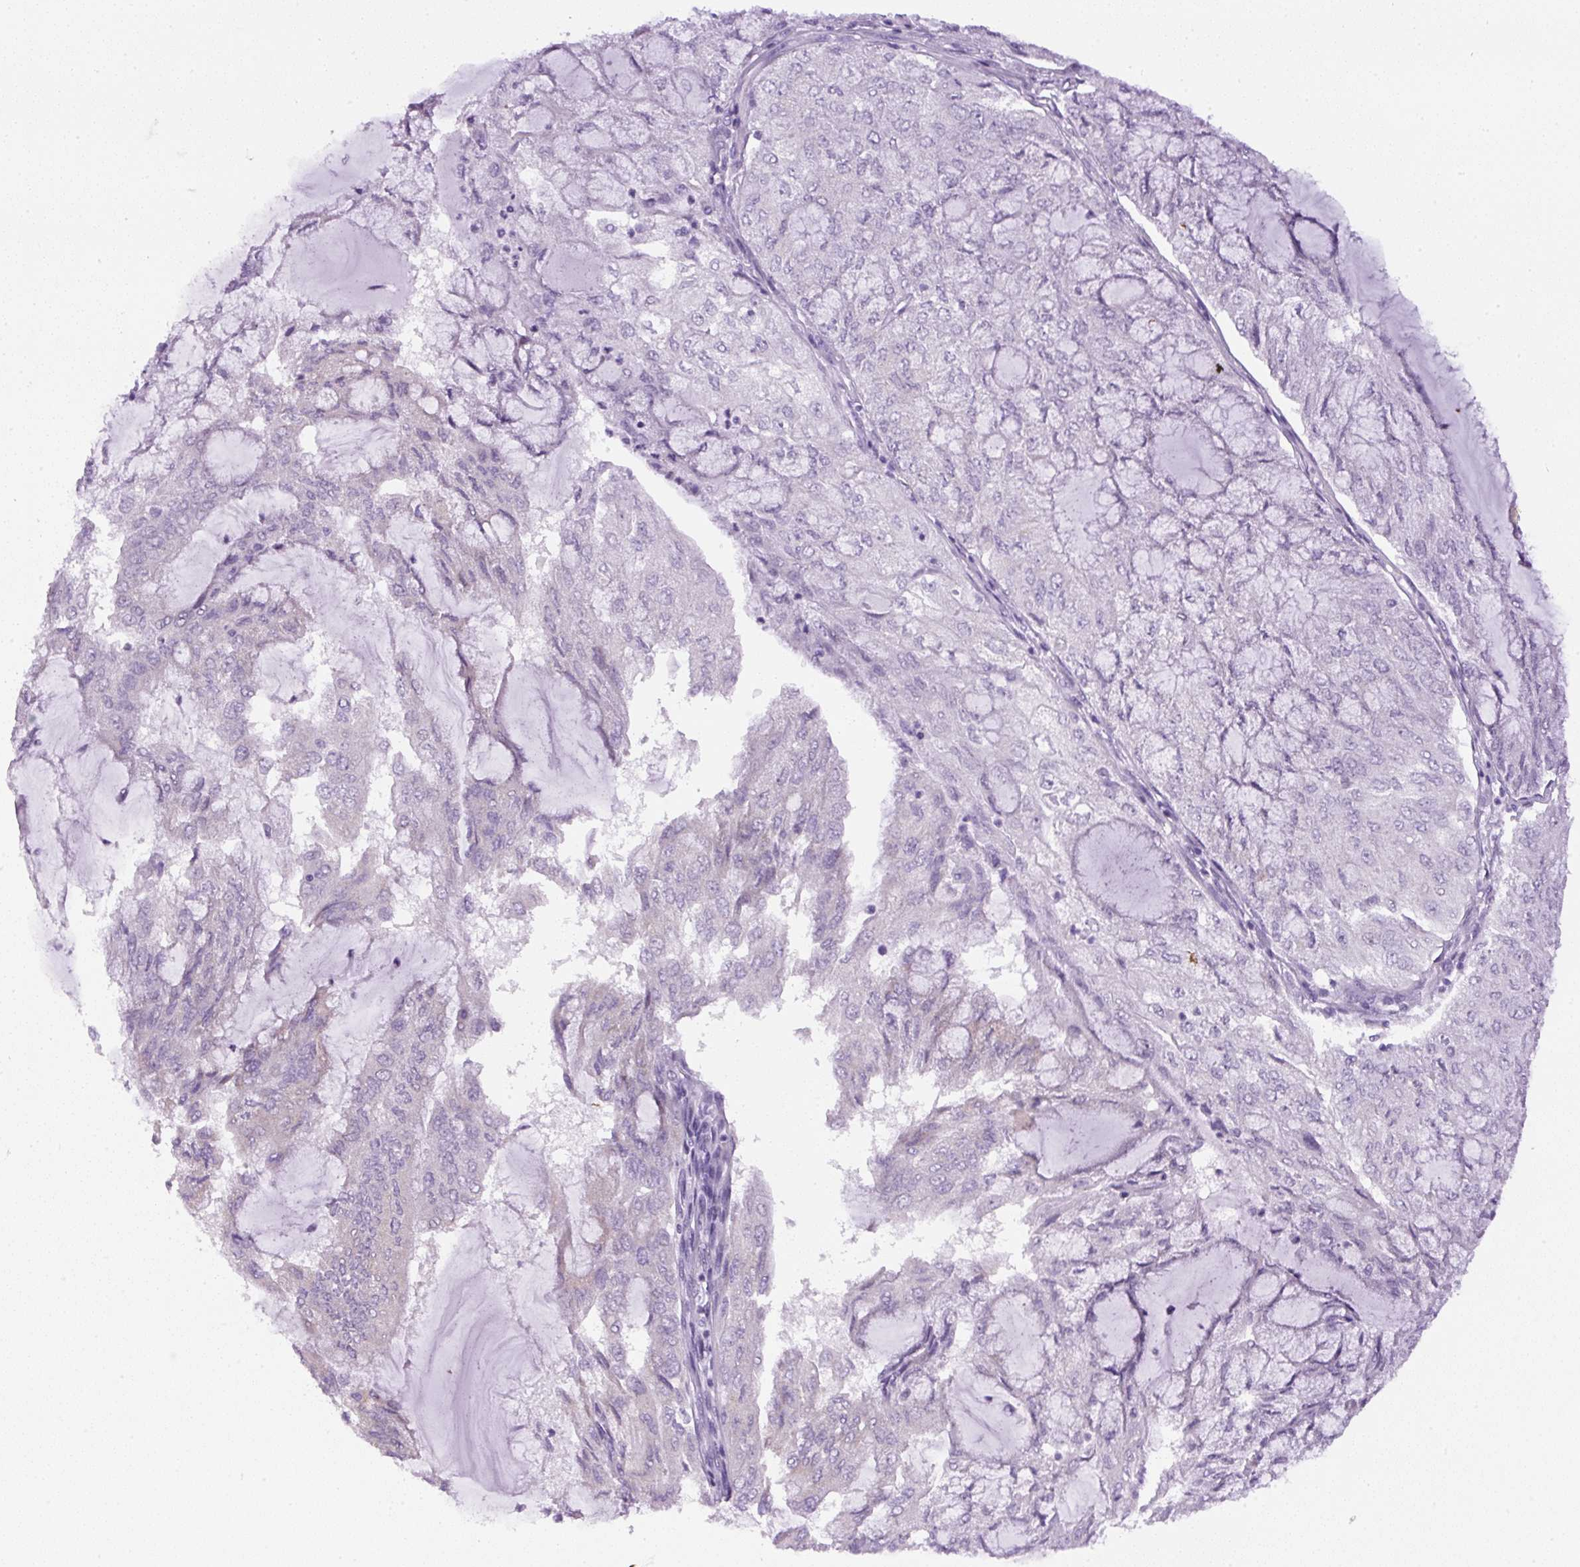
{"staining": {"intensity": "negative", "quantity": "none", "location": "none"}, "tissue": "endometrial cancer", "cell_type": "Tumor cells", "image_type": "cancer", "snomed": [{"axis": "morphology", "description": "Adenocarcinoma, NOS"}, {"axis": "topography", "description": "Endometrium"}], "caption": "DAB (3,3'-diaminobenzidine) immunohistochemical staining of human endometrial adenocarcinoma shows no significant staining in tumor cells.", "gene": "RHBDD2", "patient": {"sex": "female", "age": 81}}